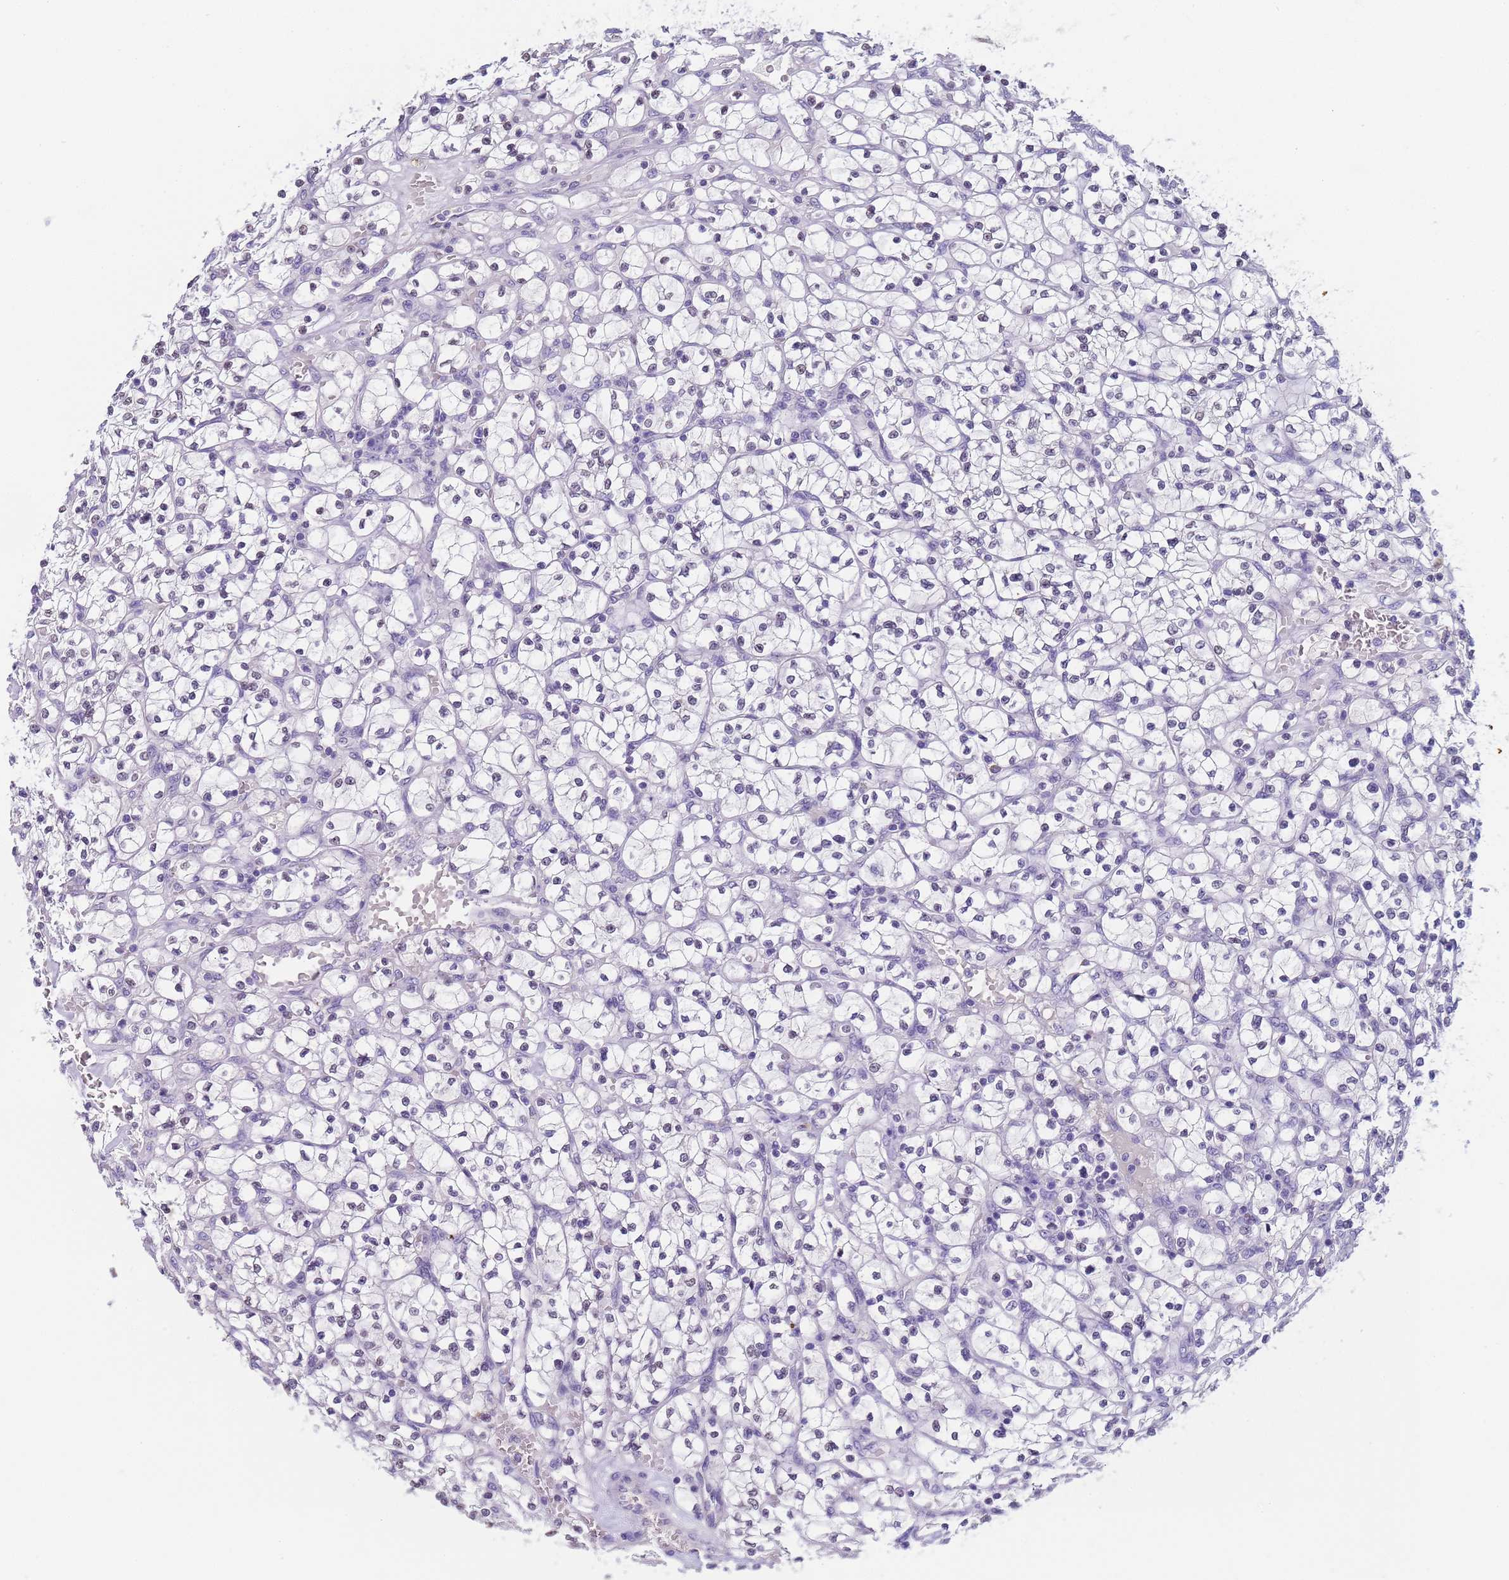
{"staining": {"intensity": "negative", "quantity": "none", "location": "none"}, "tissue": "renal cancer", "cell_type": "Tumor cells", "image_type": "cancer", "snomed": [{"axis": "morphology", "description": "Adenocarcinoma, NOS"}, {"axis": "topography", "description": "Kidney"}], "caption": "Renal cancer (adenocarcinoma) was stained to show a protein in brown. There is no significant expression in tumor cells.", "gene": "CTRC", "patient": {"sex": "female", "age": 64}}